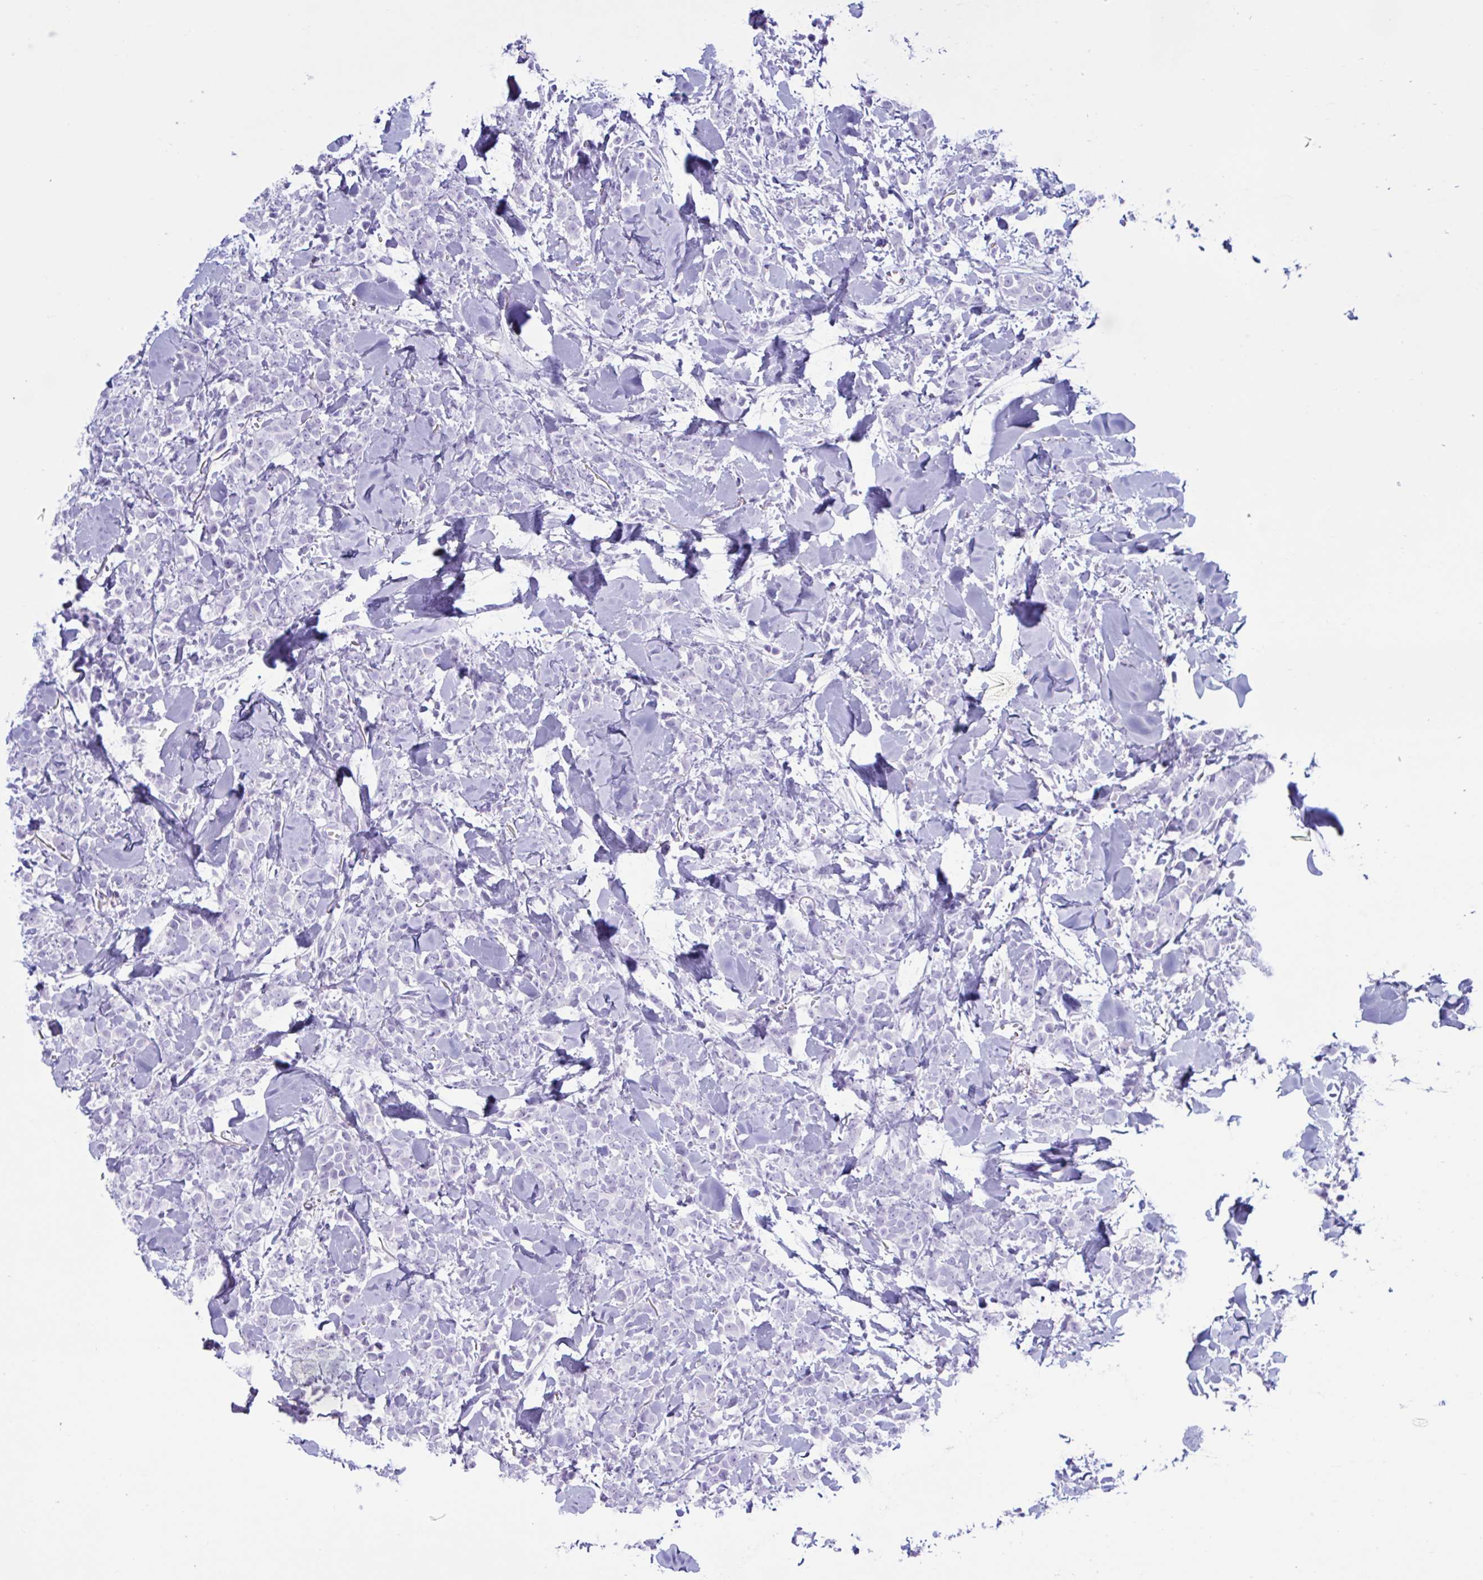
{"staining": {"intensity": "negative", "quantity": "none", "location": "none"}, "tissue": "breast cancer", "cell_type": "Tumor cells", "image_type": "cancer", "snomed": [{"axis": "morphology", "description": "Lobular carcinoma"}, {"axis": "topography", "description": "Breast"}], "caption": "Image shows no significant protein expression in tumor cells of breast cancer.", "gene": "MRGPRG", "patient": {"sex": "female", "age": 91}}